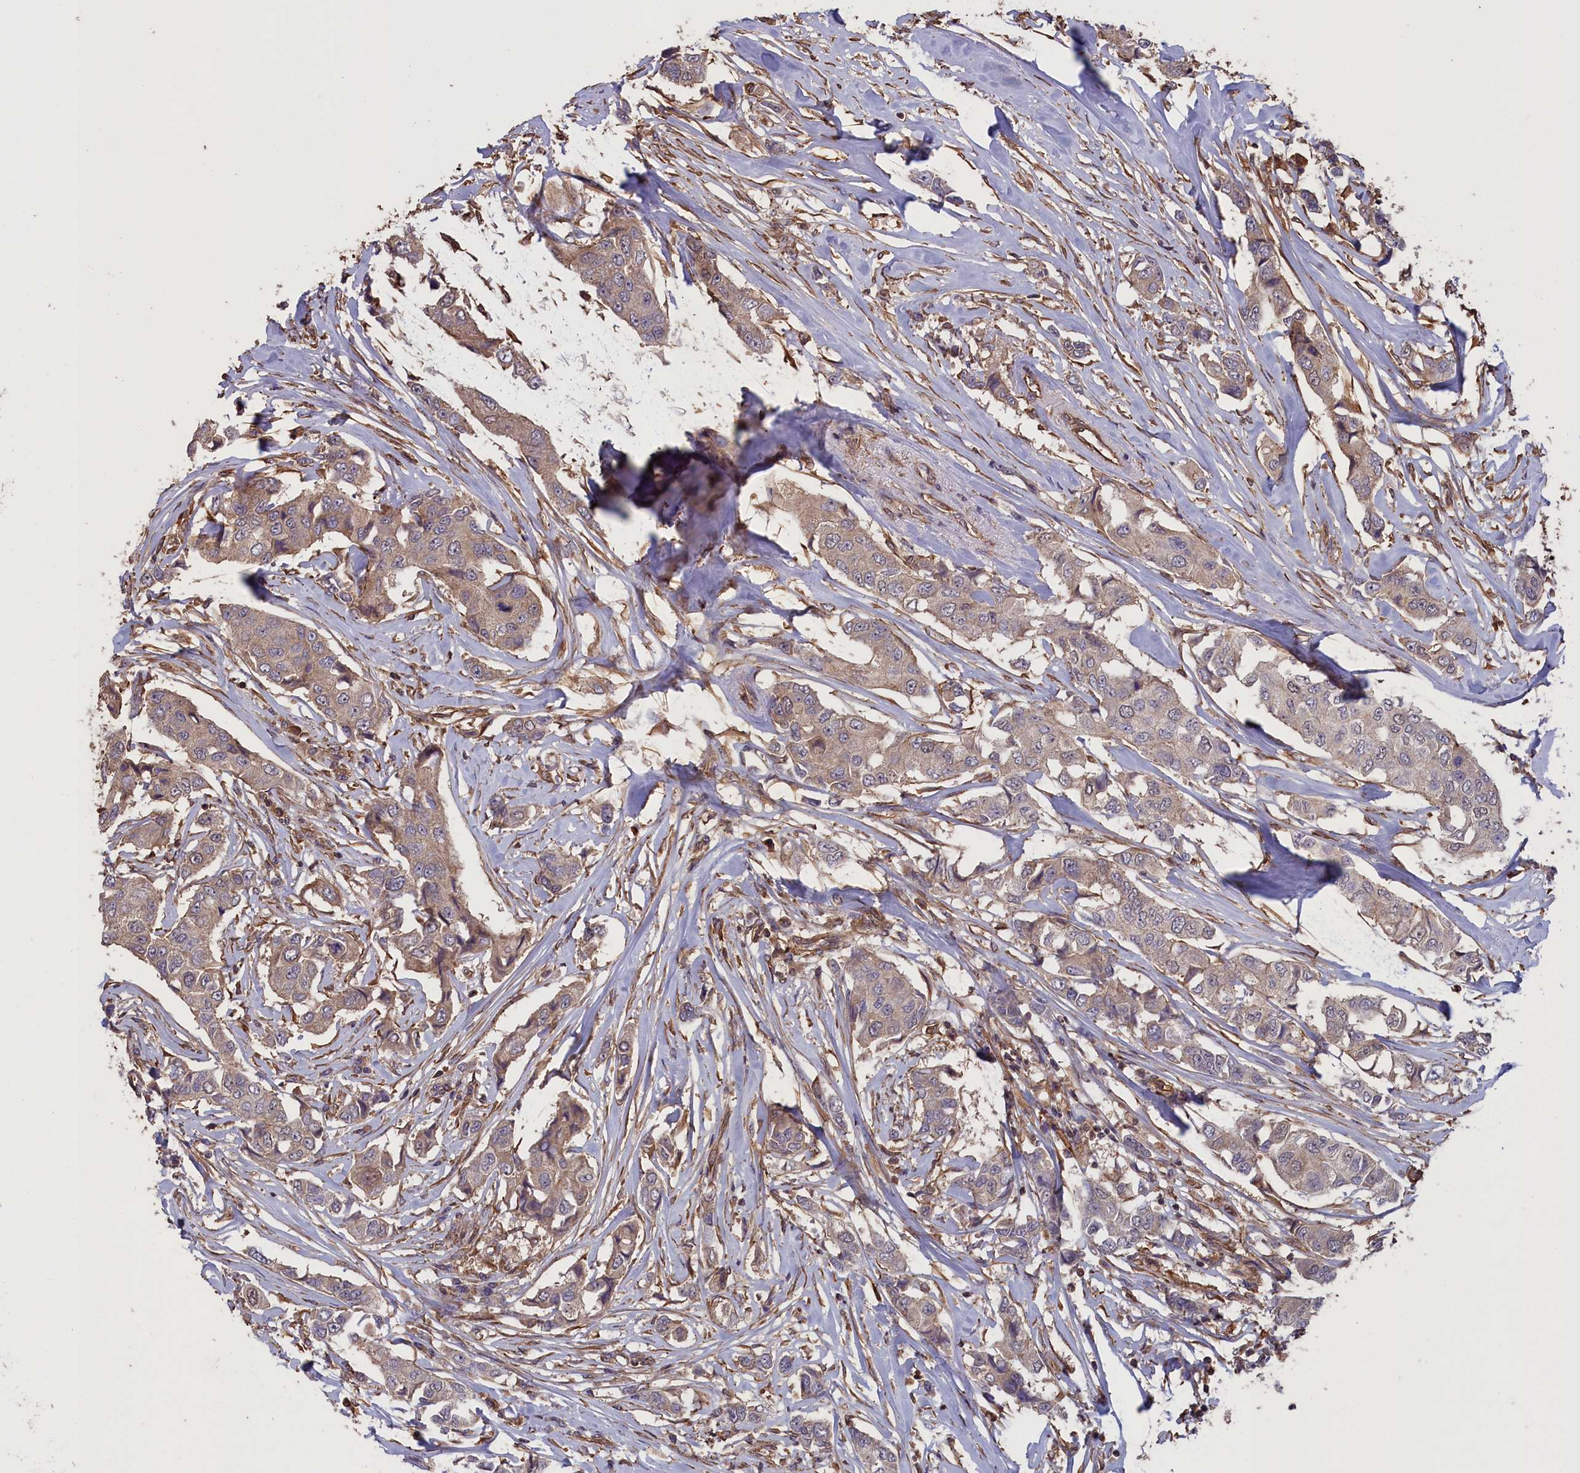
{"staining": {"intensity": "negative", "quantity": "none", "location": "none"}, "tissue": "breast cancer", "cell_type": "Tumor cells", "image_type": "cancer", "snomed": [{"axis": "morphology", "description": "Duct carcinoma"}, {"axis": "topography", "description": "Breast"}], "caption": "An IHC image of breast cancer is shown. There is no staining in tumor cells of breast cancer.", "gene": "DAPK3", "patient": {"sex": "female", "age": 80}}